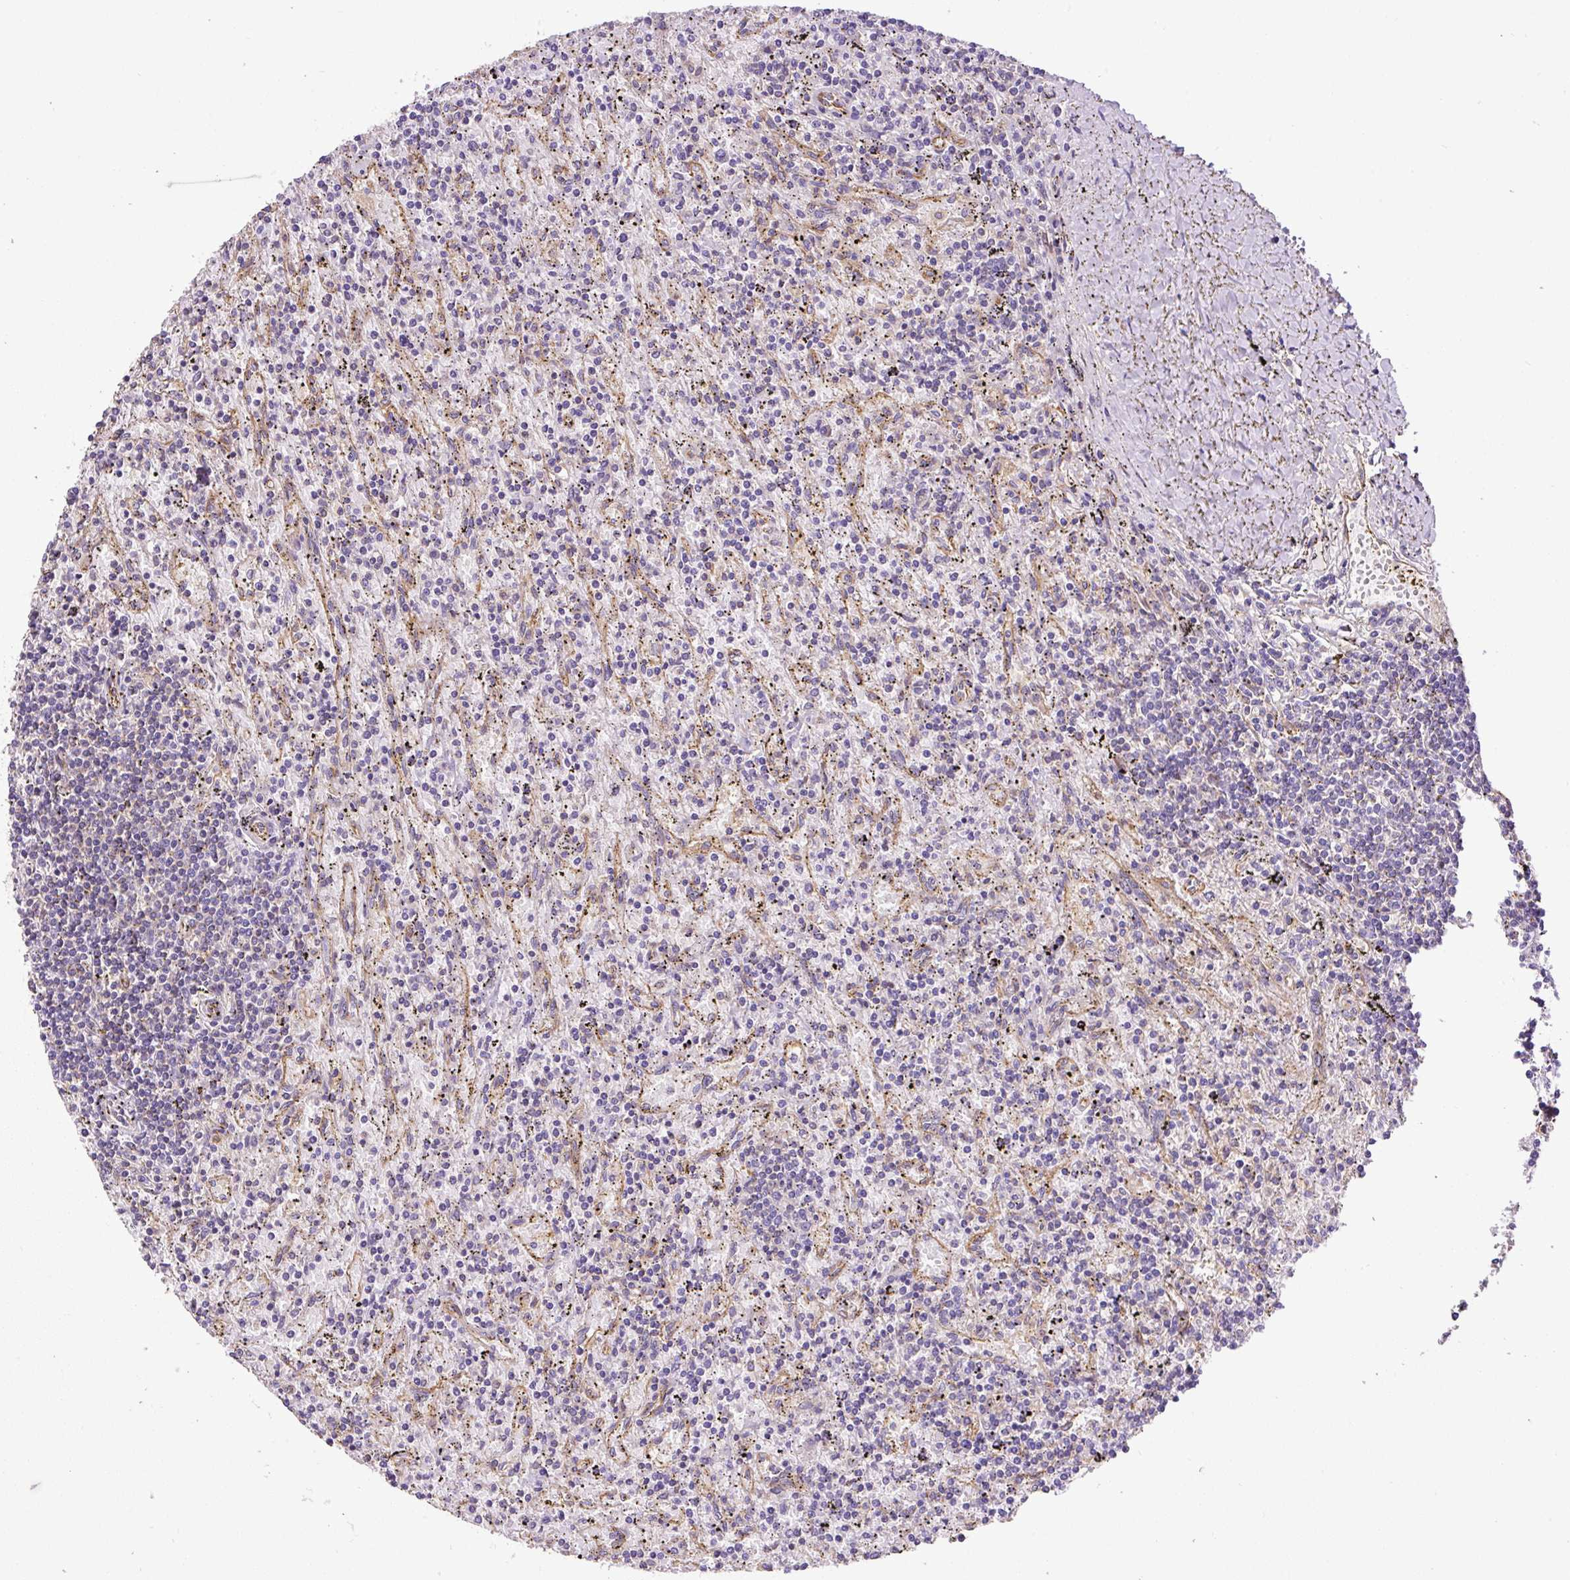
{"staining": {"intensity": "negative", "quantity": "none", "location": "none"}, "tissue": "lymphoma", "cell_type": "Tumor cells", "image_type": "cancer", "snomed": [{"axis": "morphology", "description": "Malignant lymphoma, non-Hodgkin's type, Low grade"}, {"axis": "topography", "description": "Spleen"}], "caption": "Immunohistochemical staining of human lymphoma shows no significant staining in tumor cells. The staining was performed using DAB to visualize the protein expression in brown, while the nuclei were stained in blue with hematoxylin (Magnification: 20x).", "gene": "DCTN1", "patient": {"sex": "male", "age": 76}}